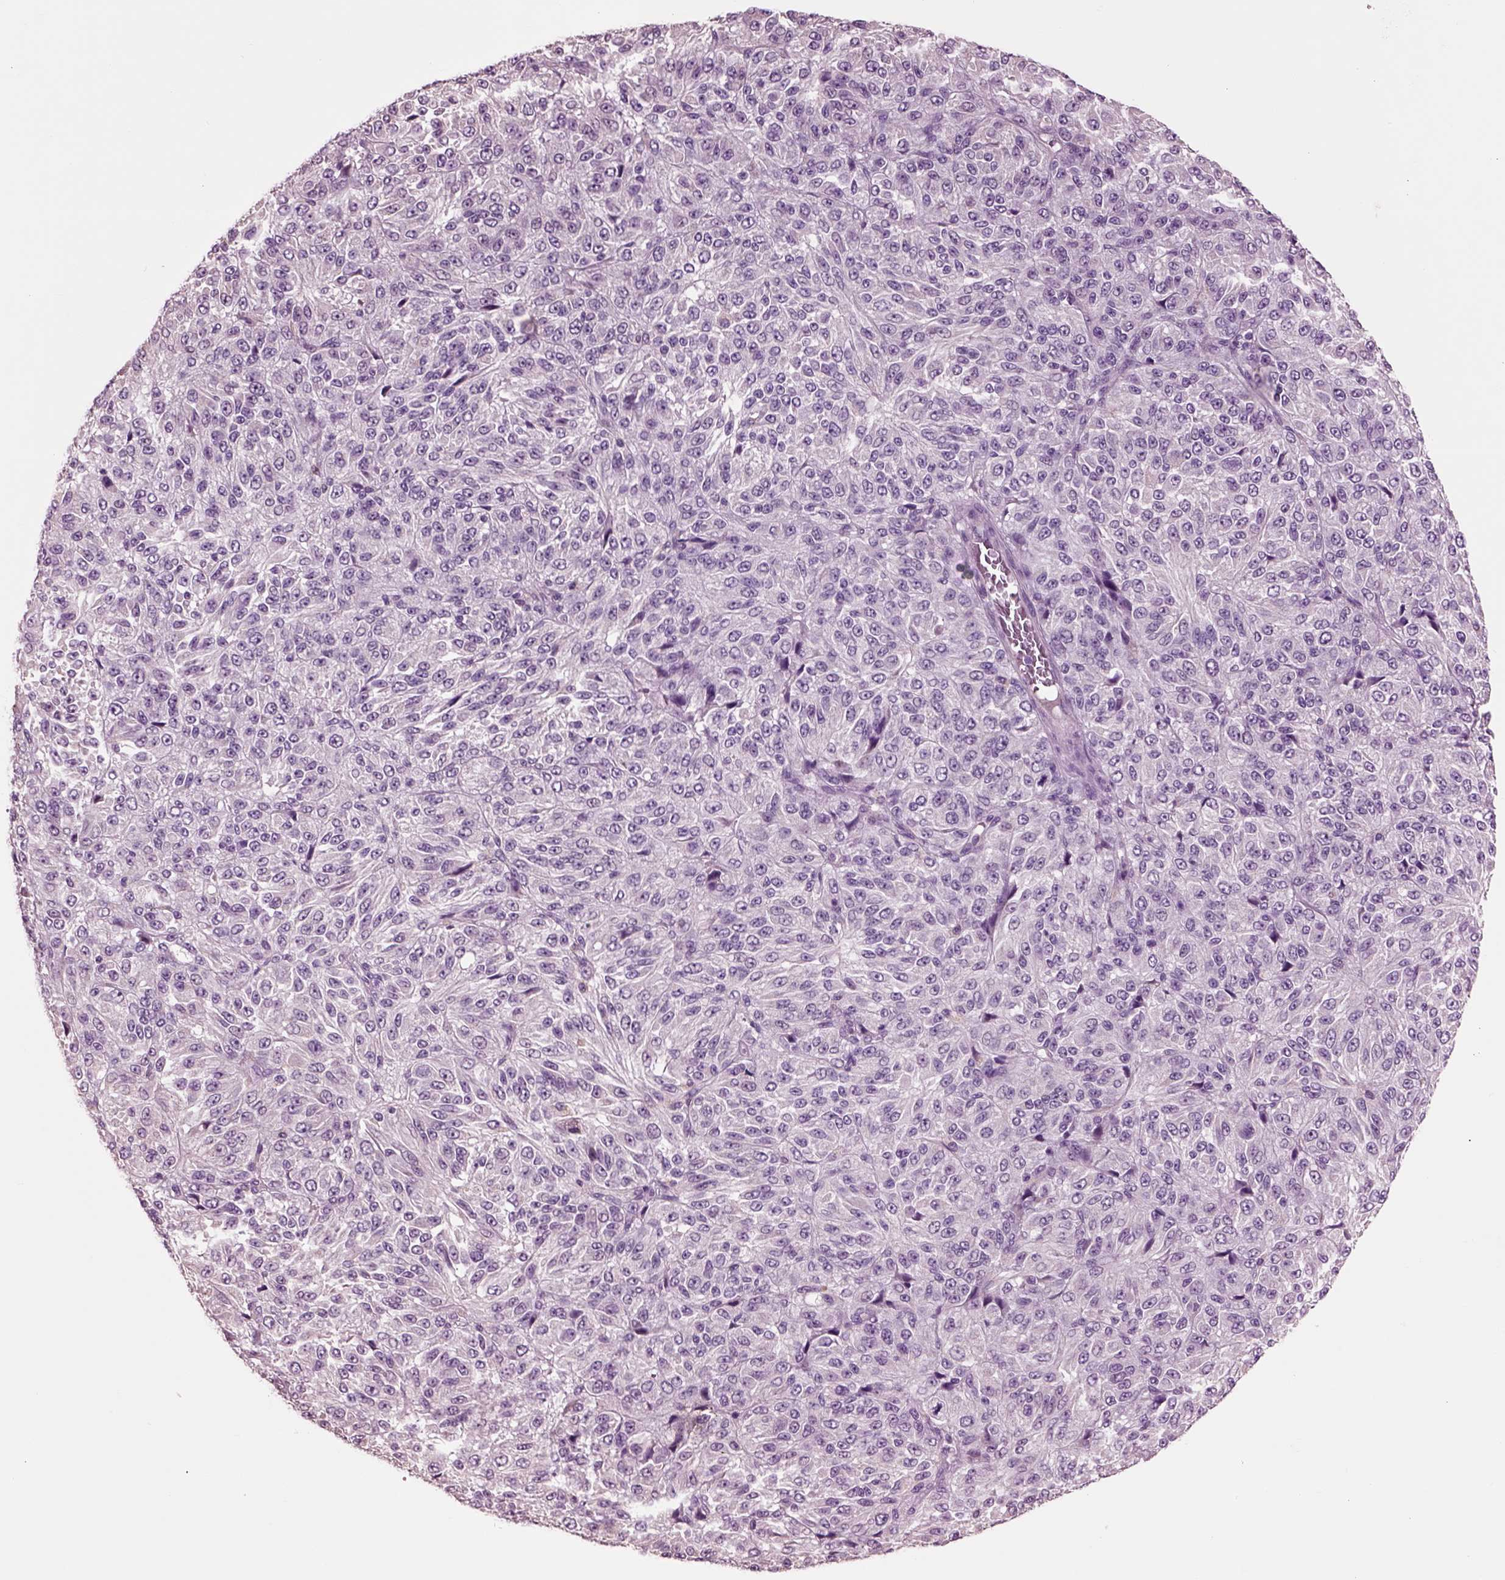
{"staining": {"intensity": "negative", "quantity": "none", "location": "none"}, "tissue": "melanoma", "cell_type": "Tumor cells", "image_type": "cancer", "snomed": [{"axis": "morphology", "description": "Malignant melanoma, Metastatic site"}, {"axis": "topography", "description": "Brain"}], "caption": "There is no significant expression in tumor cells of malignant melanoma (metastatic site).", "gene": "CHGB", "patient": {"sex": "female", "age": 56}}